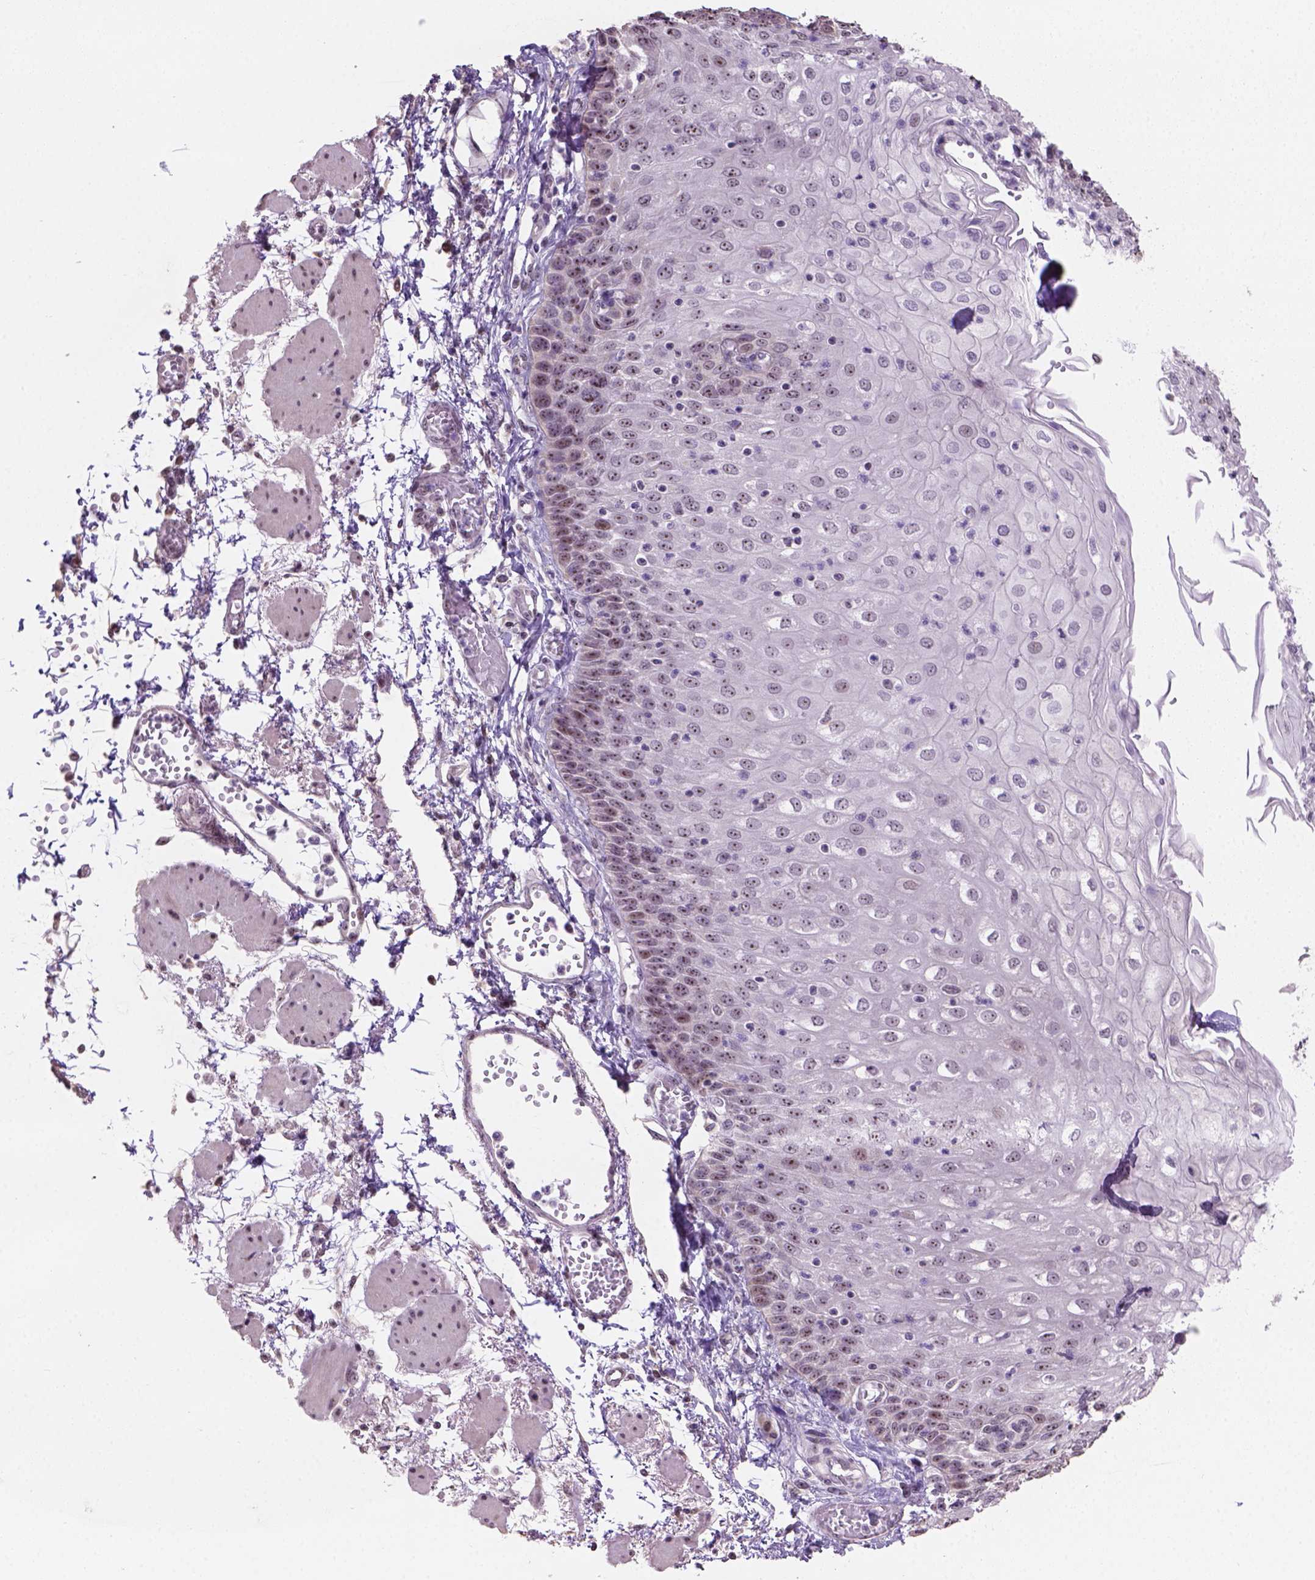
{"staining": {"intensity": "moderate", "quantity": ">75%", "location": "nuclear"}, "tissue": "esophagus", "cell_type": "Squamous epithelial cells", "image_type": "normal", "snomed": [{"axis": "morphology", "description": "Normal tissue, NOS"}, {"axis": "morphology", "description": "Adenocarcinoma, NOS"}, {"axis": "topography", "description": "Esophagus"}], "caption": "High-magnification brightfield microscopy of benign esophagus stained with DAB (brown) and counterstained with hematoxylin (blue). squamous epithelial cells exhibit moderate nuclear staining is present in about>75% of cells. Immunohistochemistry stains the protein of interest in brown and the nuclei are stained blue.", "gene": "DDX50", "patient": {"sex": "male", "age": 81}}